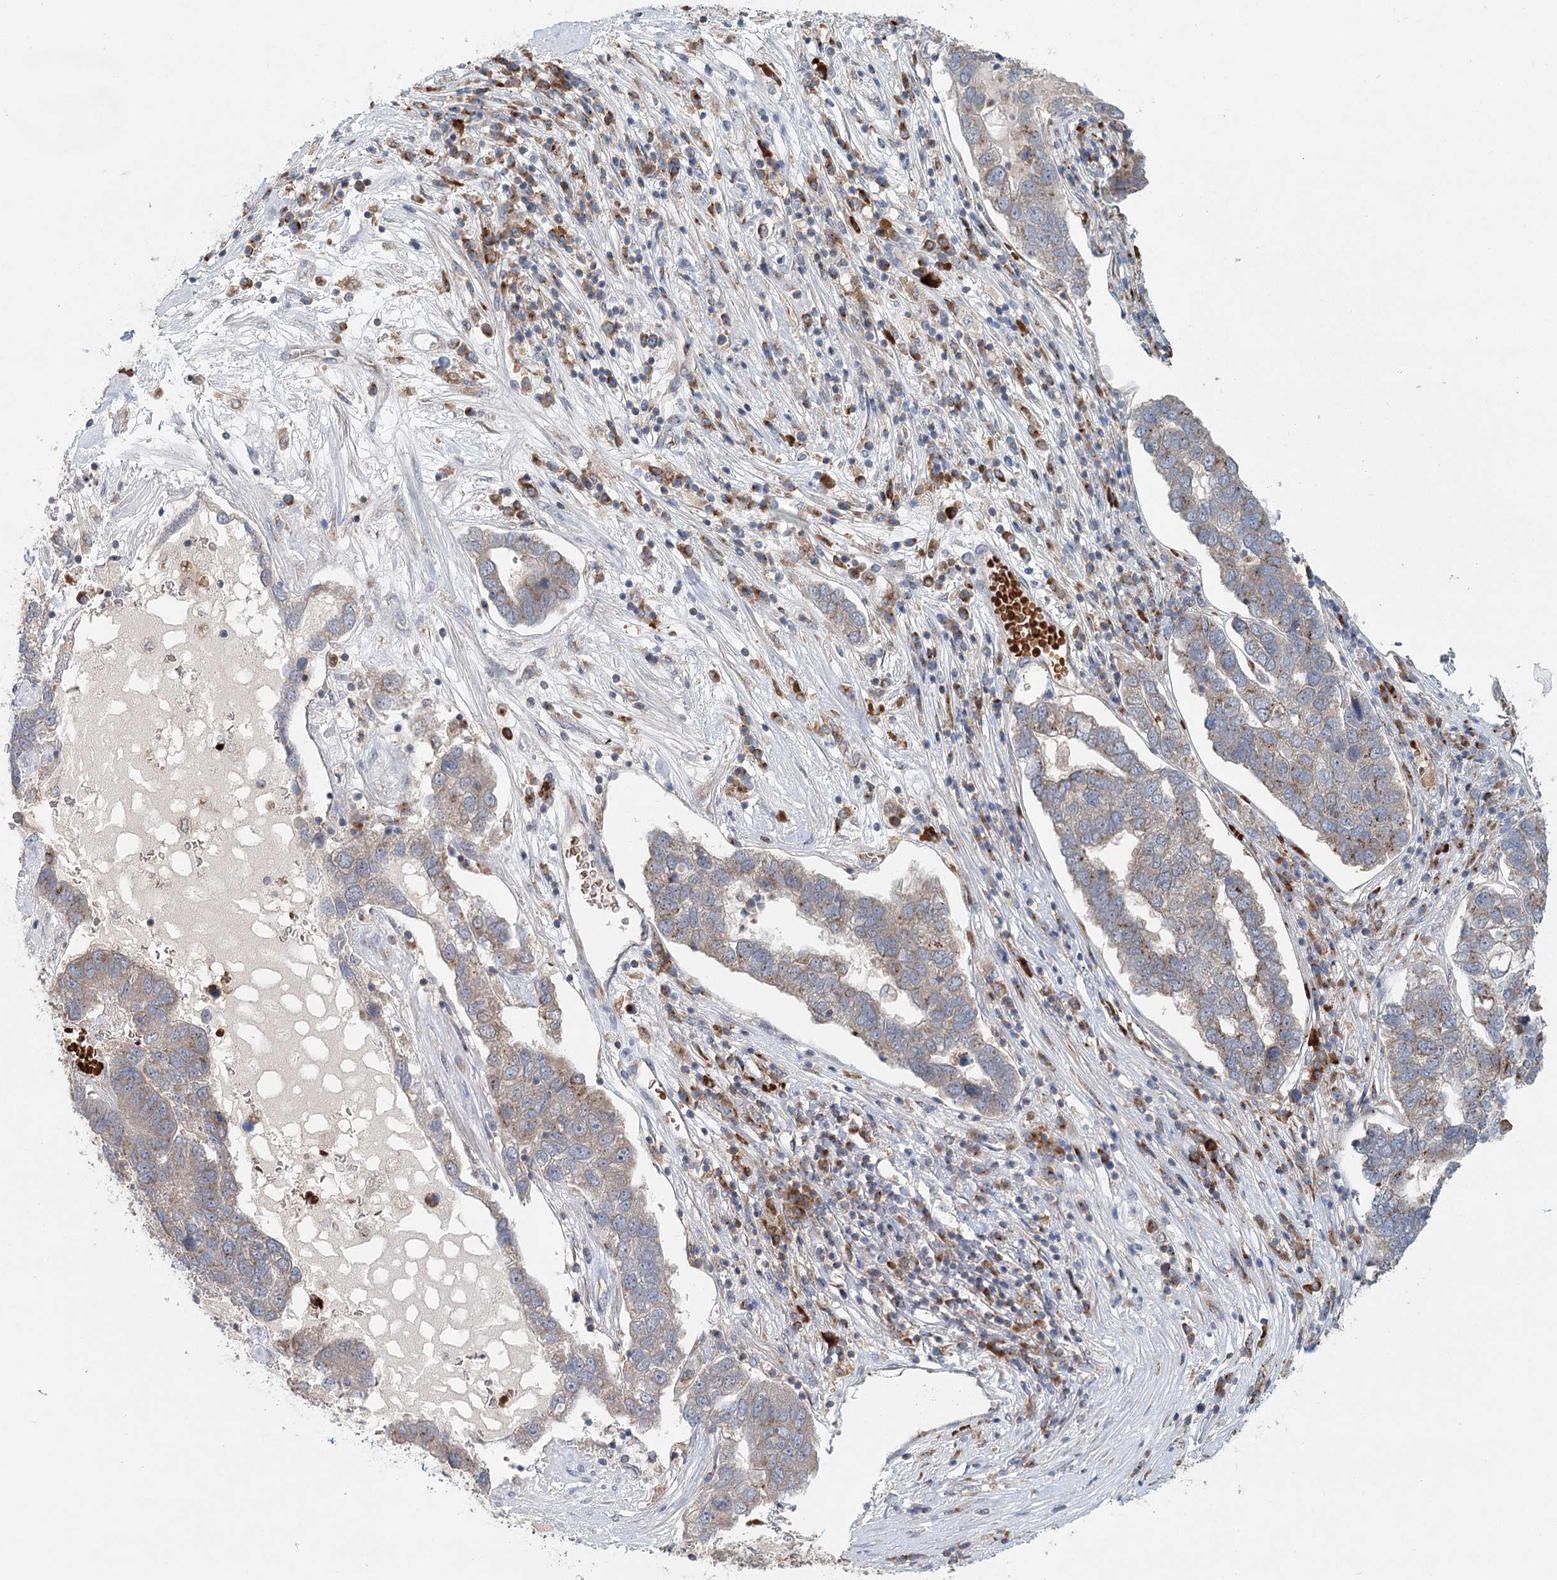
{"staining": {"intensity": "weak", "quantity": "25%-75%", "location": "cytoplasmic/membranous"}, "tissue": "pancreatic cancer", "cell_type": "Tumor cells", "image_type": "cancer", "snomed": [{"axis": "morphology", "description": "Adenocarcinoma, NOS"}, {"axis": "topography", "description": "Pancreas"}], "caption": "Weak cytoplasmic/membranous protein staining is appreciated in approximately 25%-75% of tumor cells in pancreatic adenocarcinoma.", "gene": "ADK", "patient": {"sex": "female", "age": 61}}